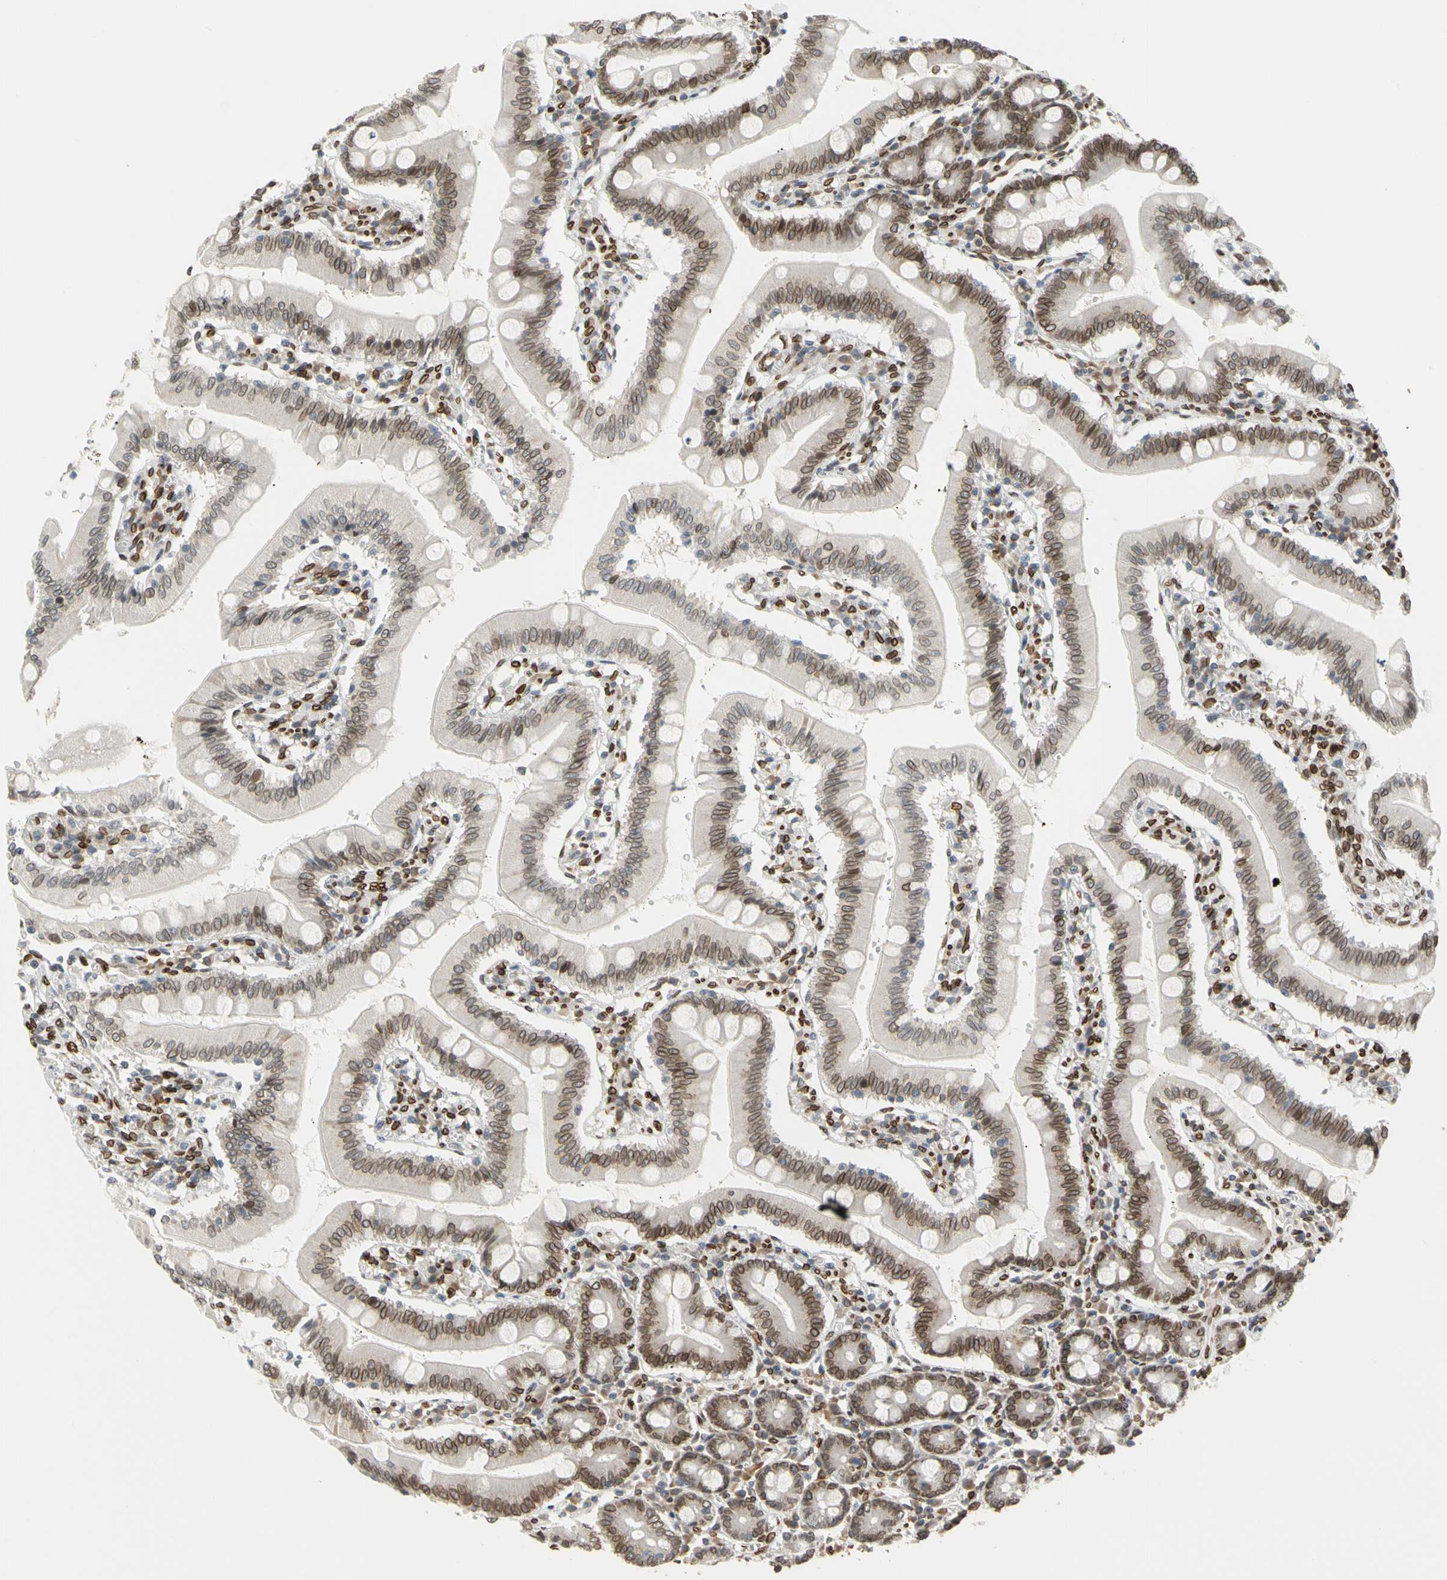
{"staining": {"intensity": "strong", "quantity": ">75%", "location": "cytoplasmic/membranous,nuclear"}, "tissue": "small intestine", "cell_type": "Glandular cells", "image_type": "normal", "snomed": [{"axis": "morphology", "description": "Normal tissue, NOS"}, {"axis": "topography", "description": "Small intestine"}], "caption": "The photomicrograph reveals a brown stain indicating the presence of a protein in the cytoplasmic/membranous,nuclear of glandular cells in small intestine.", "gene": "SUN1", "patient": {"sex": "male", "age": 71}}